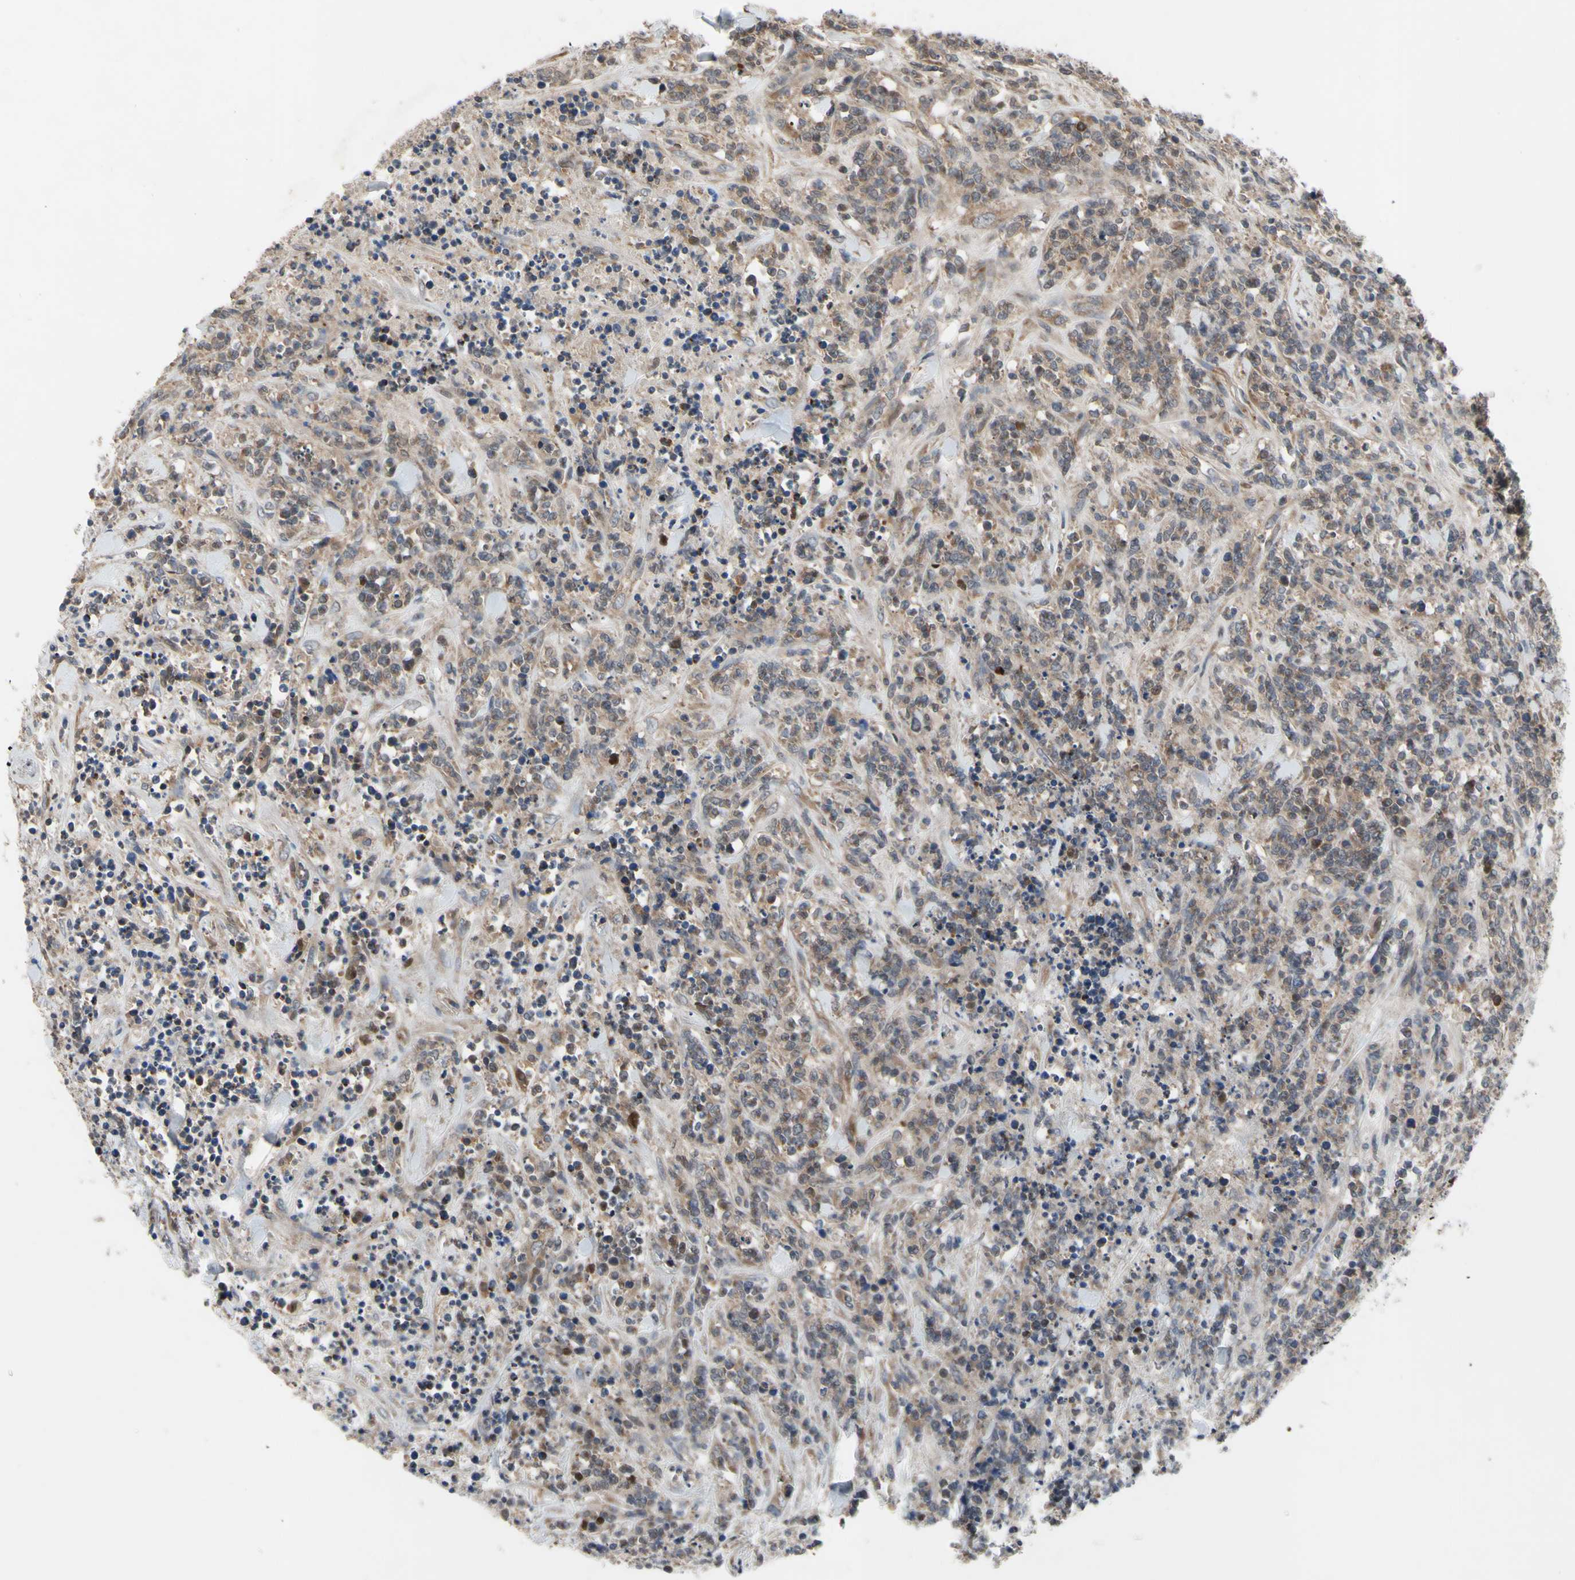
{"staining": {"intensity": "moderate", "quantity": "25%-75%", "location": "cytoplasmic/membranous"}, "tissue": "lymphoma", "cell_type": "Tumor cells", "image_type": "cancer", "snomed": [{"axis": "morphology", "description": "Malignant lymphoma, non-Hodgkin's type, High grade"}, {"axis": "topography", "description": "Soft tissue"}], "caption": "Malignant lymphoma, non-Hodgkin's type (high-grade) tissue reveals moderate cytoplasmic/membranous staining in about 25%-75% of tumor cells Using DAB (brown) and hematoxylin (blue) stains, captured at high magnification using brightfield microscopy.", "gene": "XIAP", "patient": {"sex": "male", "age": 18}}